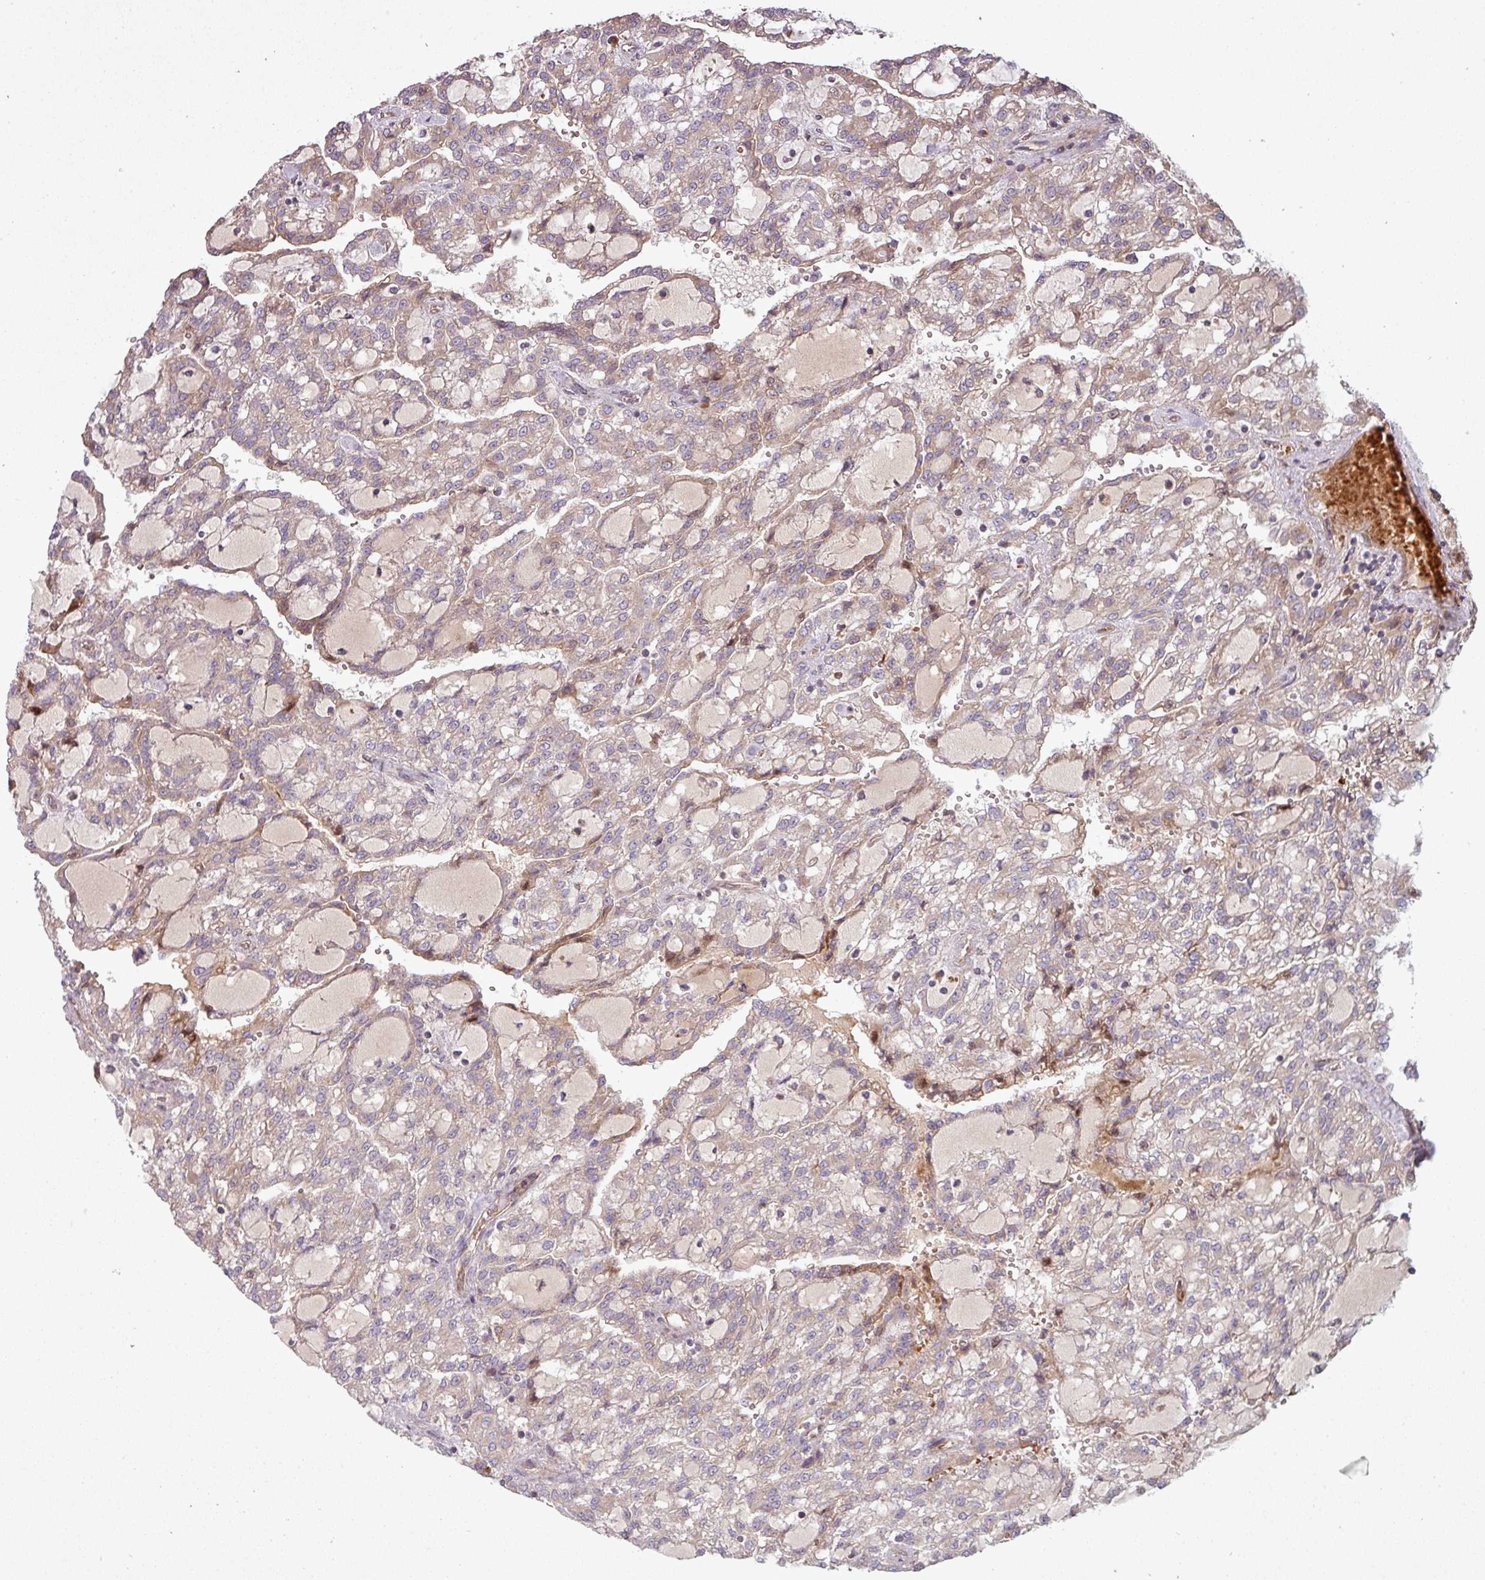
{"staining": {"intensity": "moderate", "quantity": "<25%", "location": "nuclear"}, "tissue": "renal cancer", "cell_type": "Tumor cells", "image_type": "cancer", "snomed": [{"axis": "morphology", "description": "Adenocarcinoma, NOS"}, {"axis": "topography", "description": "Kidney"}], "caption": "Immunohistochemical staining of human renal adenocarcinoma displays low levels of moderate nuclear protein staining in approximately <25% of tumor cells. The staining was performed using DAB to visualize the protein expression in brown, while the nuclei were stained in blue with hematoxylin (Magnification: 20x).", "gene": "SNRNP25", "patient": {"sex": "male", "age": 63}}